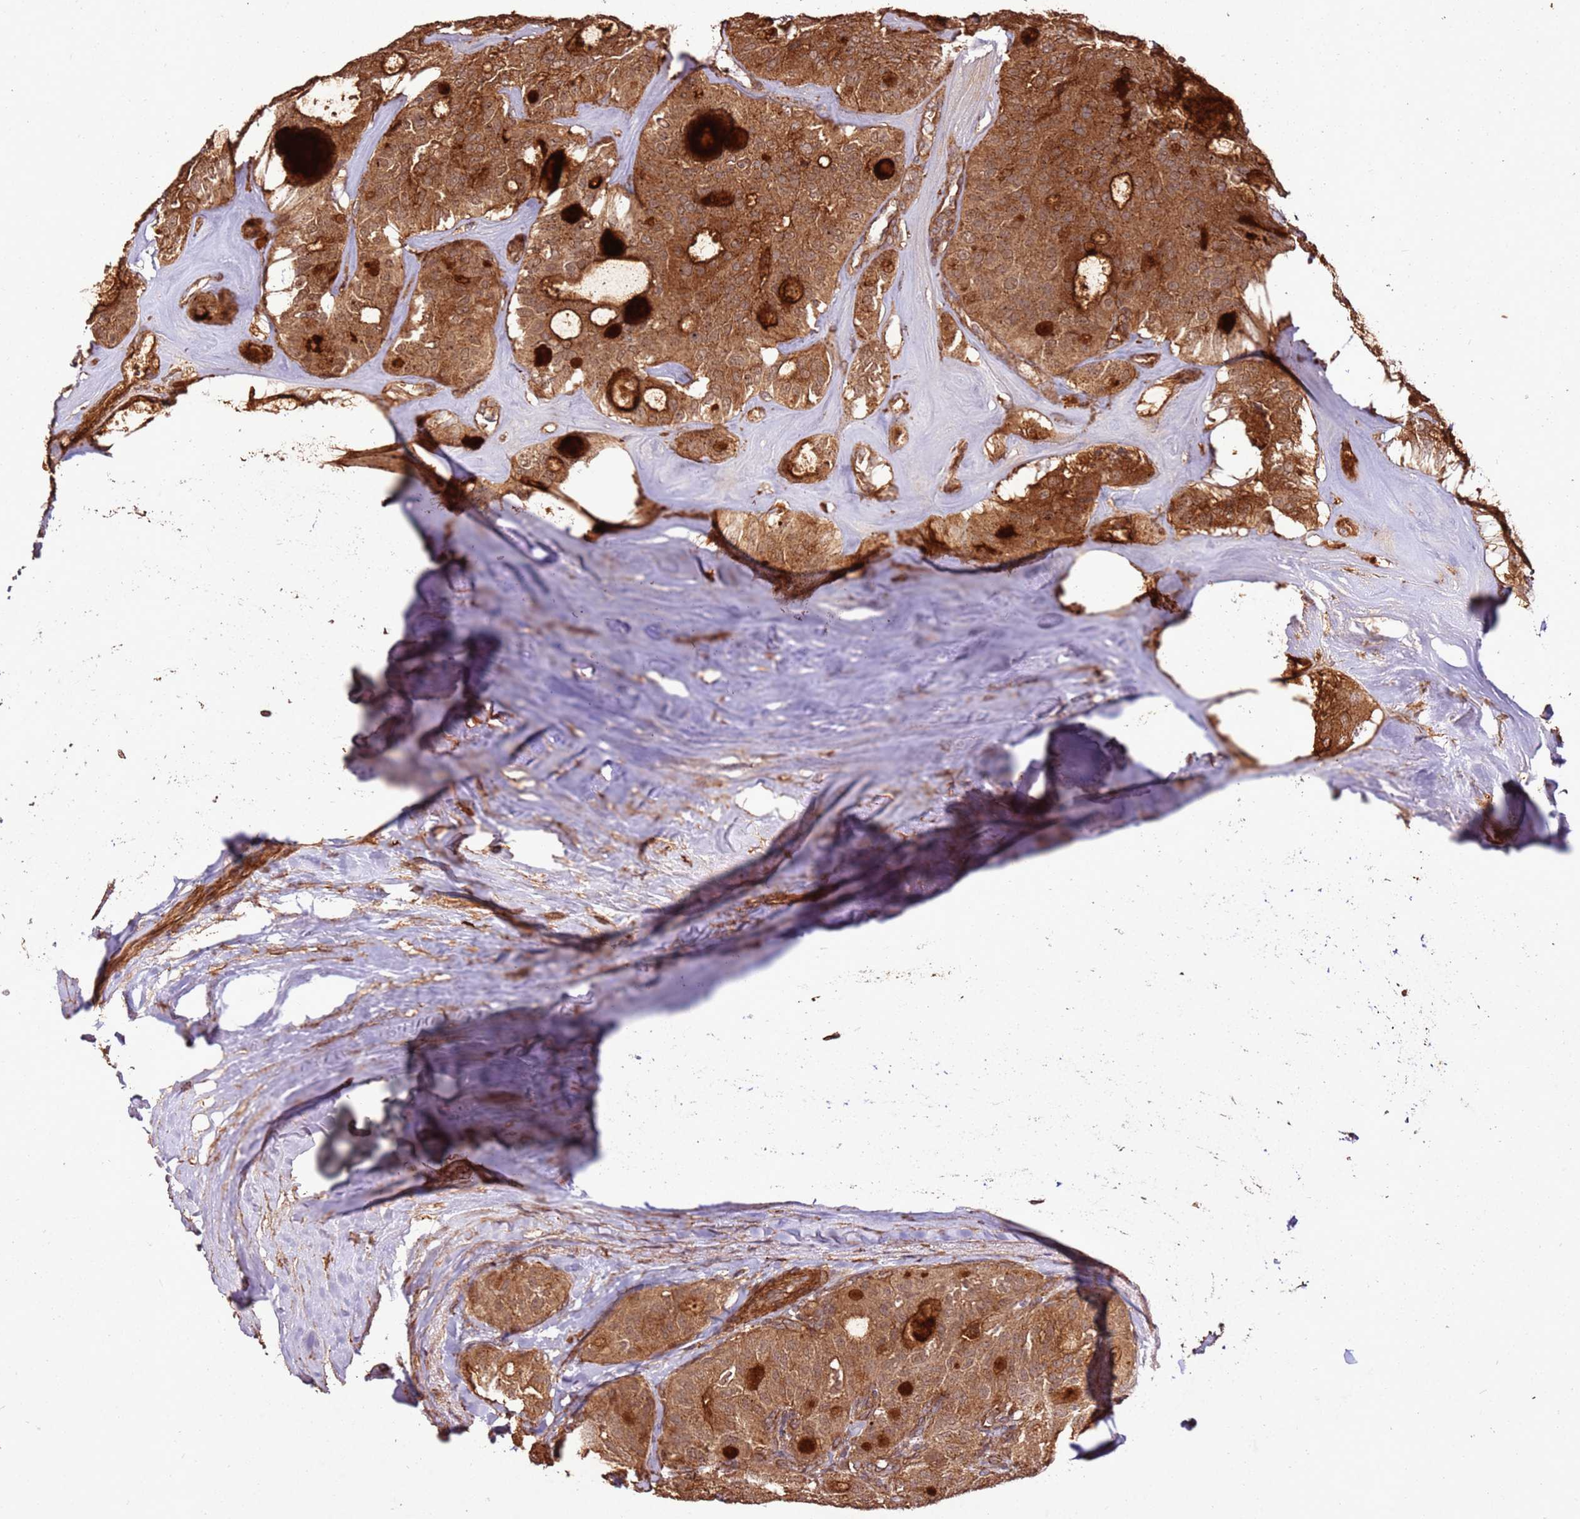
{"staining": {"intensity": "strong", "quantity": ">75%", "location": "cytoplasmic/membranous"}, "tissue": "thyroid cancer", "cell_type": "Tumor cells", "image_type": "cancer", "snomed": [{"axis": "morphology", "description": "Follicular adenoma carcinoma, NOS"}, {"axis": "topography", "description": "Thyroid gland"}], "caption": "Immunohistochemical staining of thyroid follicular adenoma carcinoma demonstrates high levels of strong cytoplasmic/membranous protein staining in about >75% of tumor cells. The staining is performed using DAB brown chromogen to label protein expression. The nuclei are counter-stained blue using hematoxylin.", "gene": "FAM186A", "patient": {"sex": "male", "age": 75}}